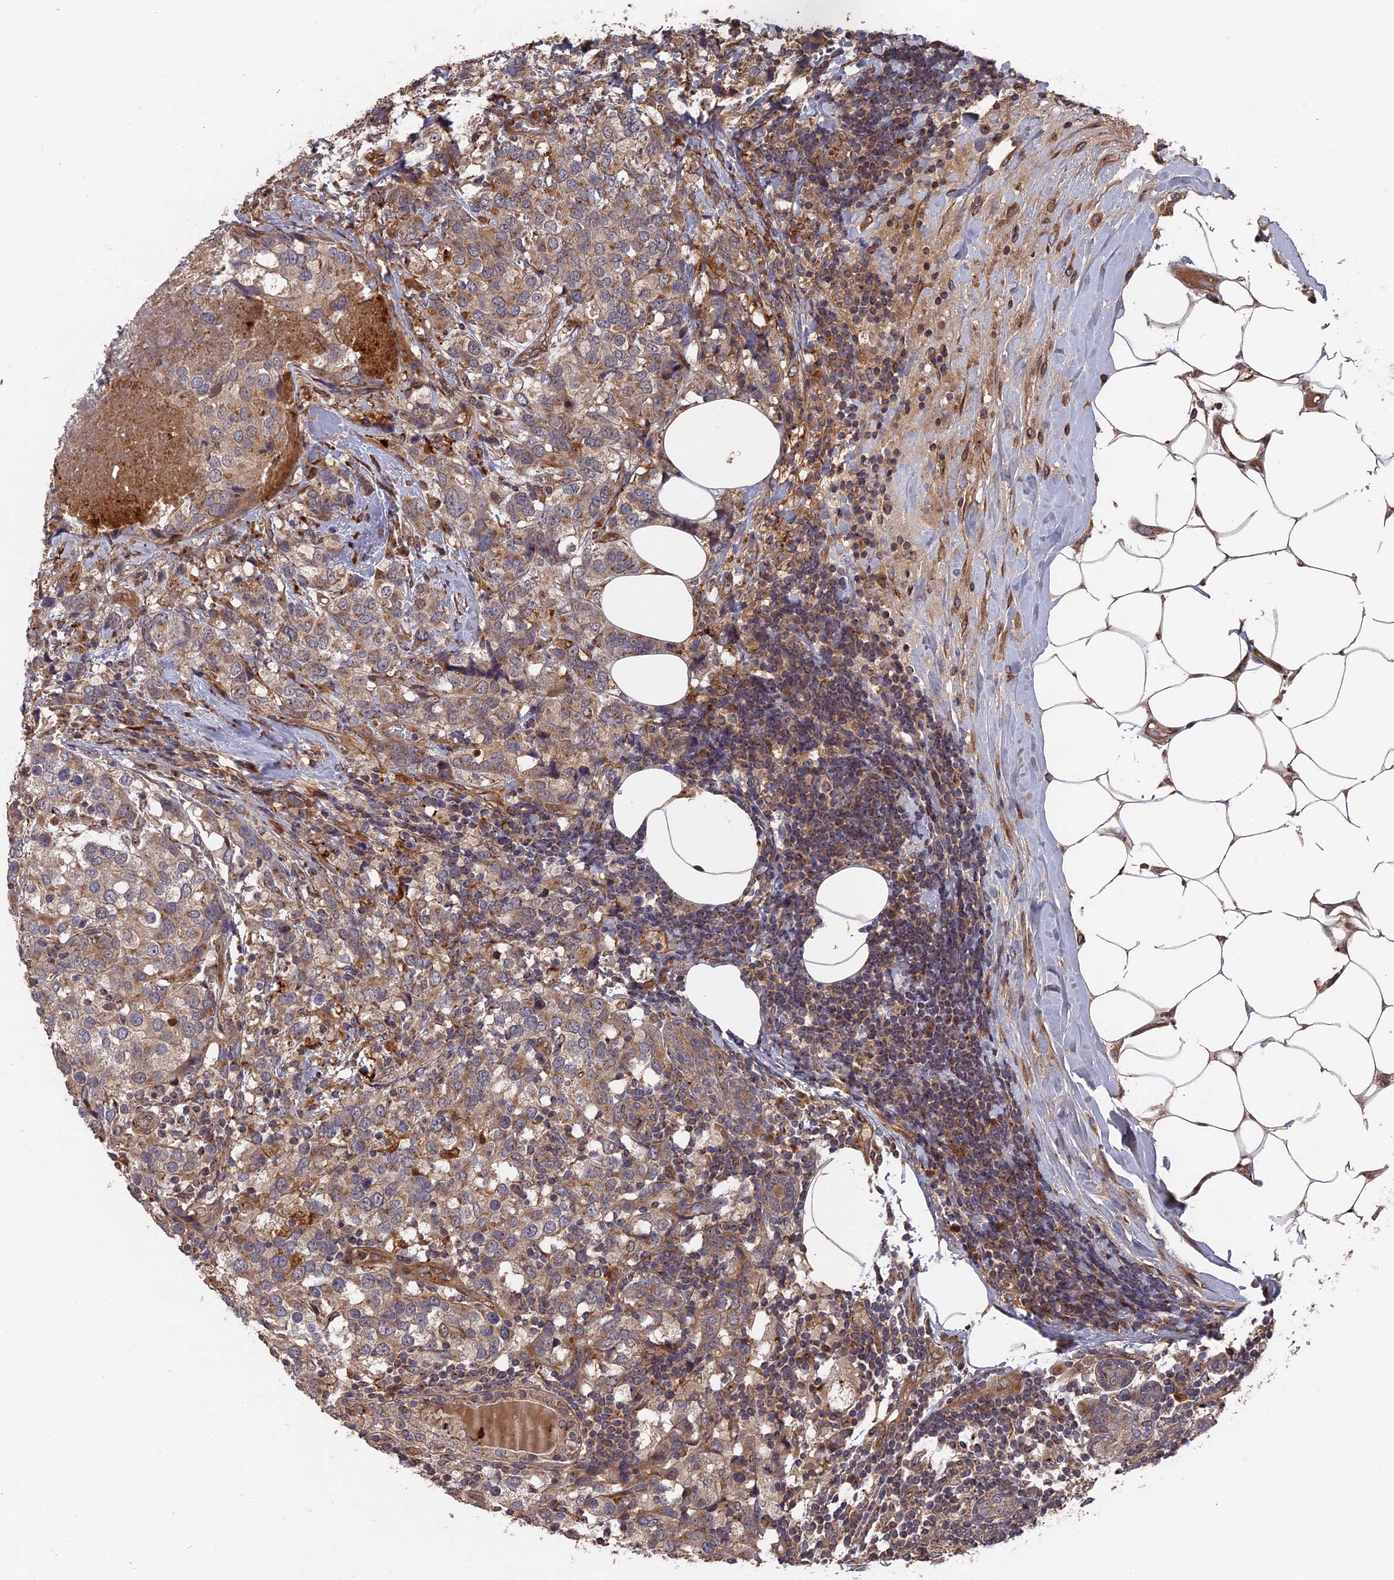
{"staining": {"intensity": "weak", "quantity": "25%-75%", "location": "cytoplasmic/membranous"}, "tissue": "breast cancer", "cell_type": "Tumor cells", "image_type": "cancer", "snomed": [{"axis": "morphology", "description": "Lobular carcinoma"}, {"axis": "topography", "description": "Breast"}], "caption": "Weak cytoplasmic/membranous protein staining is present in about 25%-75% of tumor cells in lobular carcinoma (breast).", "gene": "DEF8", "patient": {"sex": "female", "age": 59}}